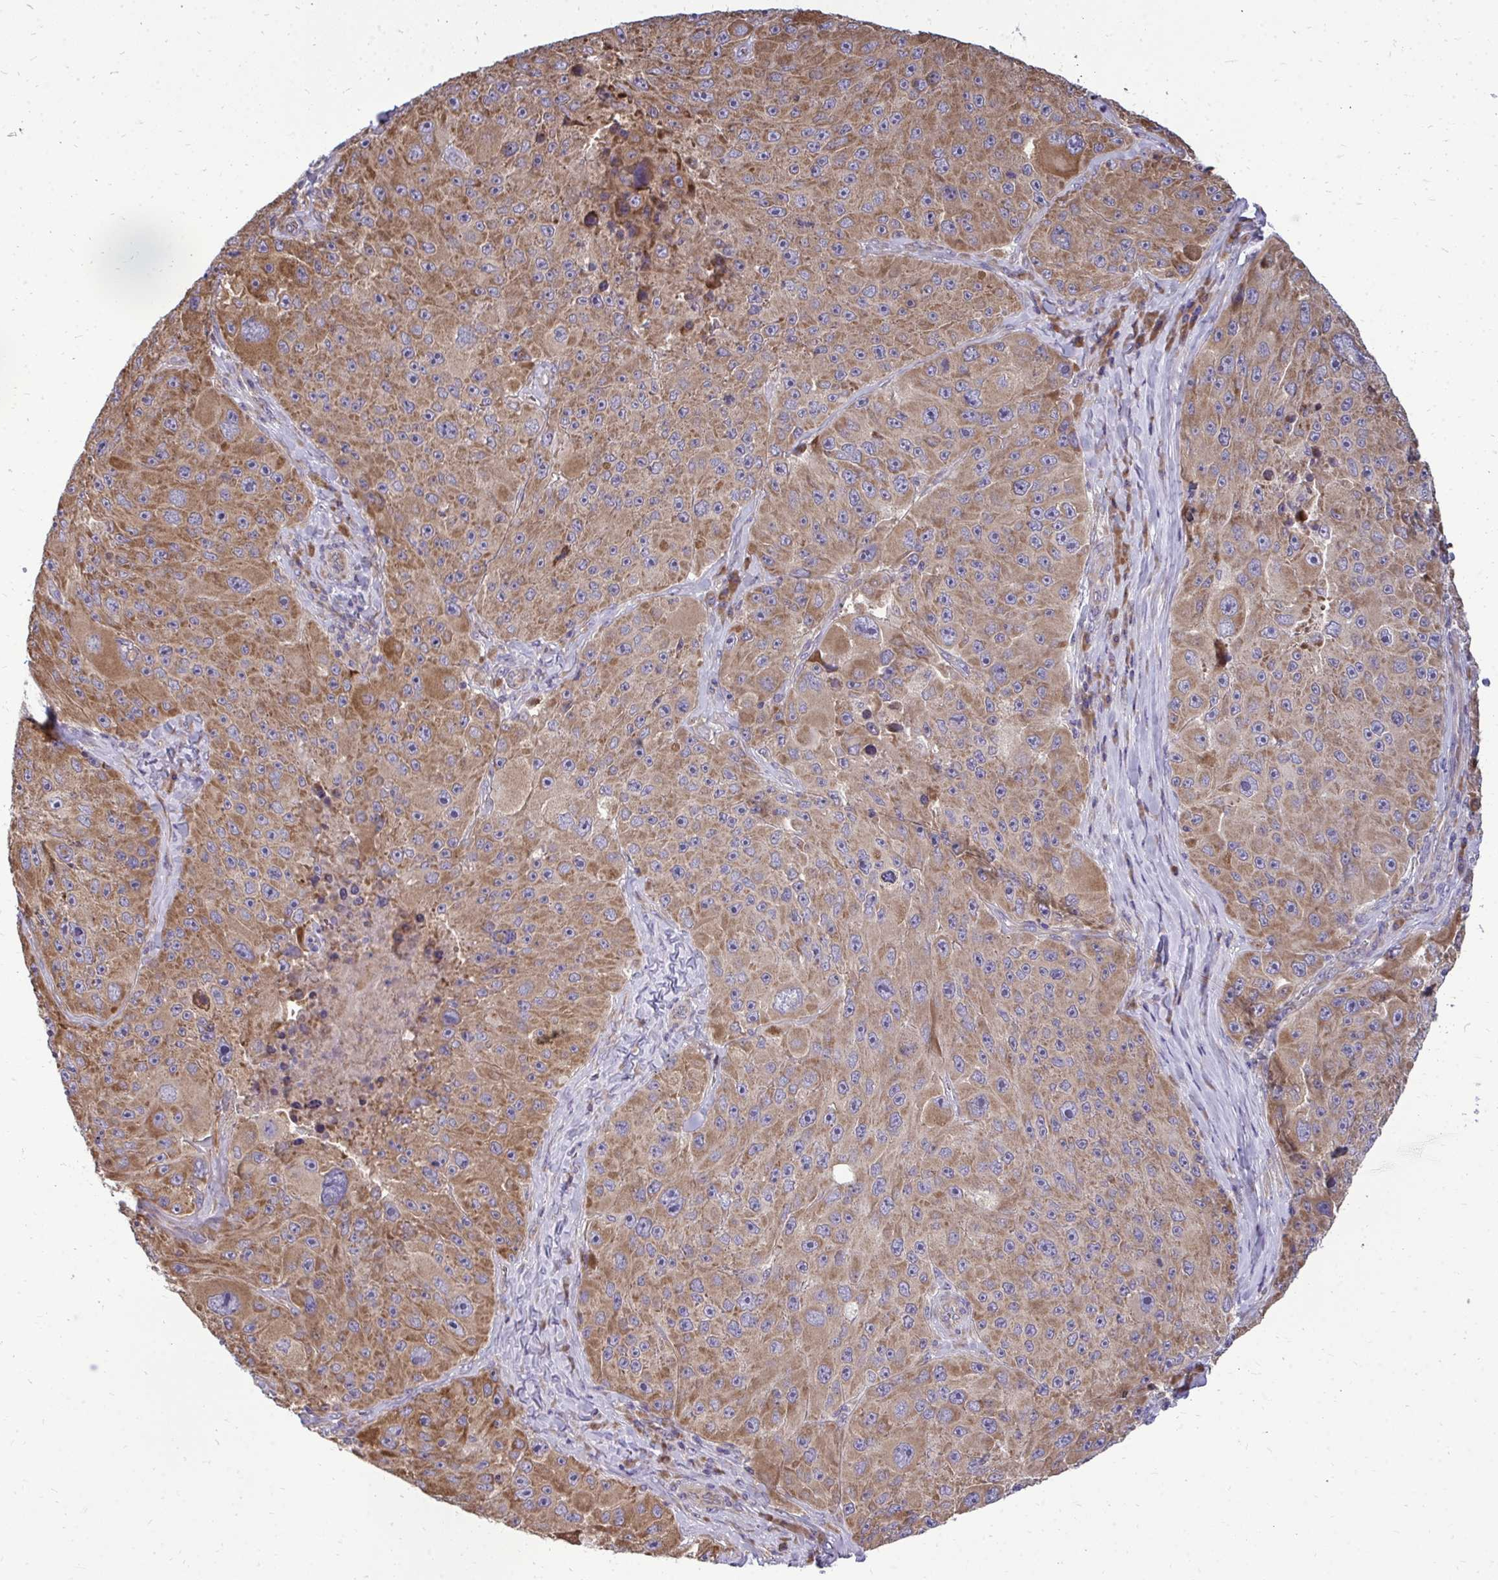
{"staining": {"intensity": "moderate", "quantity": "25%-75%", "location": "cytoplasmic/membranous"}, "tissue": "melanoma", "cell_type": "Tumor cells", "image_type": "cancer", "snomed": [{"axis": "morphology", "description": "Malignant melanoma, Metastatic site"}, {"axis": "topography", "description": "Lymph node"}], "caption": "Immunohistochemistry (IHC) (DAB (3,3'-diaminobenzidine)) staining of melanoma reveals moderate cytoplasmic/membranous protein expression in approximately 25%-75% of tumor cells. The staining was performed using DAB (3,3'-diaminobenzidine), with brown indicating positive protein expression. Nuclei are stained blue with hematoxylin.", "gene": "RPLP2", "patient": {"sex": "male", "age": 62}}